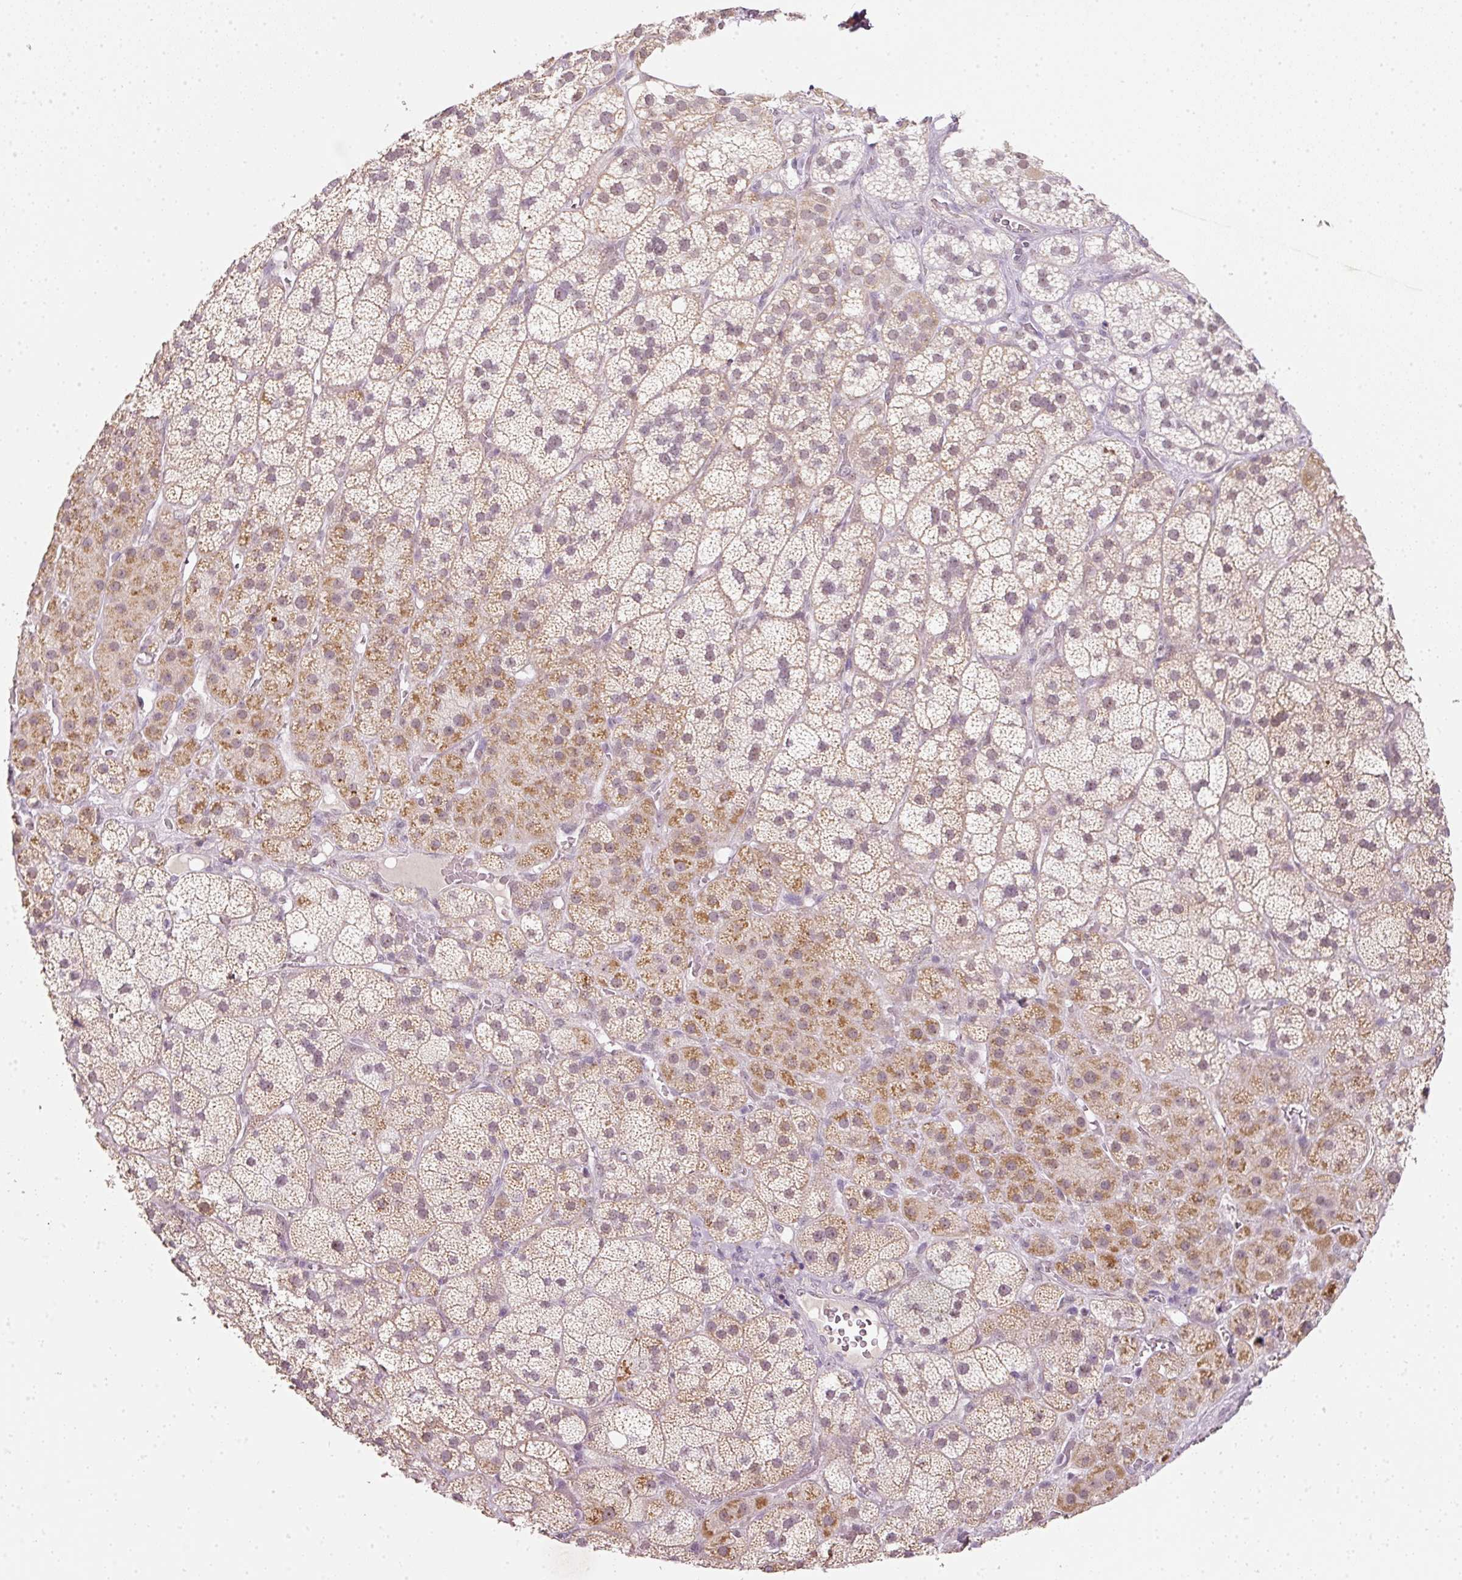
{"staining": {"intensity": "moderate", "quantity": "25%-75%", "location": "cytoplasmic/membranous"}, "tissue": "adrenal gland", "cell_type": "Glandular cells", "image_type": "normal", "snomed": [{"axis": "morphology", "description": "Normal tissue, NOS"}, {"axis": "topography", "description": "Adrenal gland"}], "caption": "Adrenal gland stained with IHC displays moderate cytoplasmic/membranous positivity in about 25%-75% of glandular cells.", "gene": "FSTL3", "patient": {"sex": "male", "age": 57}}